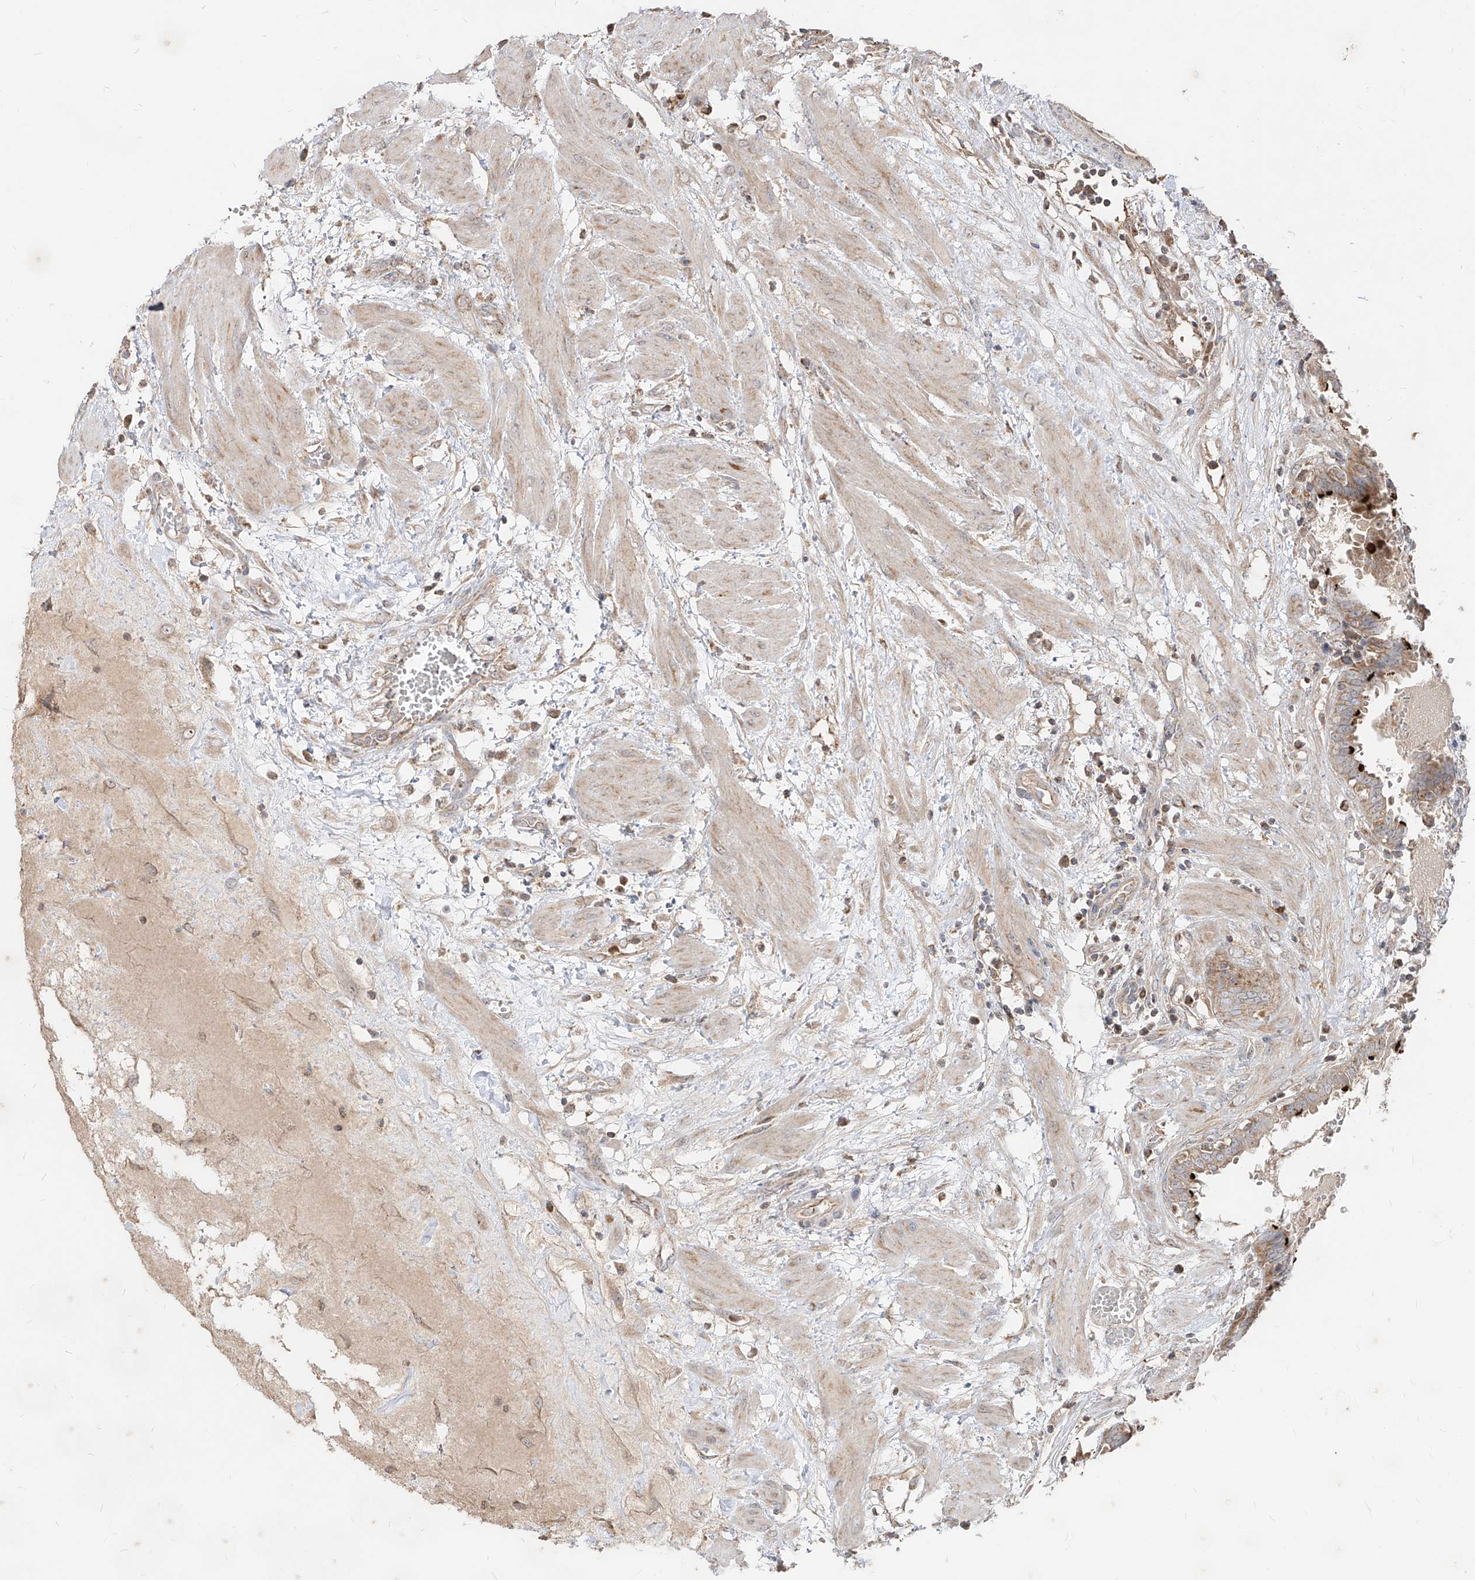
{"staining": {"intensity": "strong", "quantity": "25%-75%", "location": "cytoplasmic/membranous"}, "tissue": "fallopian tube", "cell_type": "Glandular cells", "image_type": "normal", "snomed": [{"axis": "morphology", "description": "Normal tissue, NOS"}, {"axis": "topography", "description": "Fallopian tube"}, {"axis": "topography", "description": "Placenta"}], "caption": "The histopathology image demonstrates a brown stain indicating the presence of a protein in the cytoplasmic/membranous of glandular cells in fallopian tube. (DAB (3,3'-diaminobenzidine) IHC, brown staining for protein, blue staining for nuclei).", "gene": "AIM2", "patient": {"sex": "female", "age": 32}}